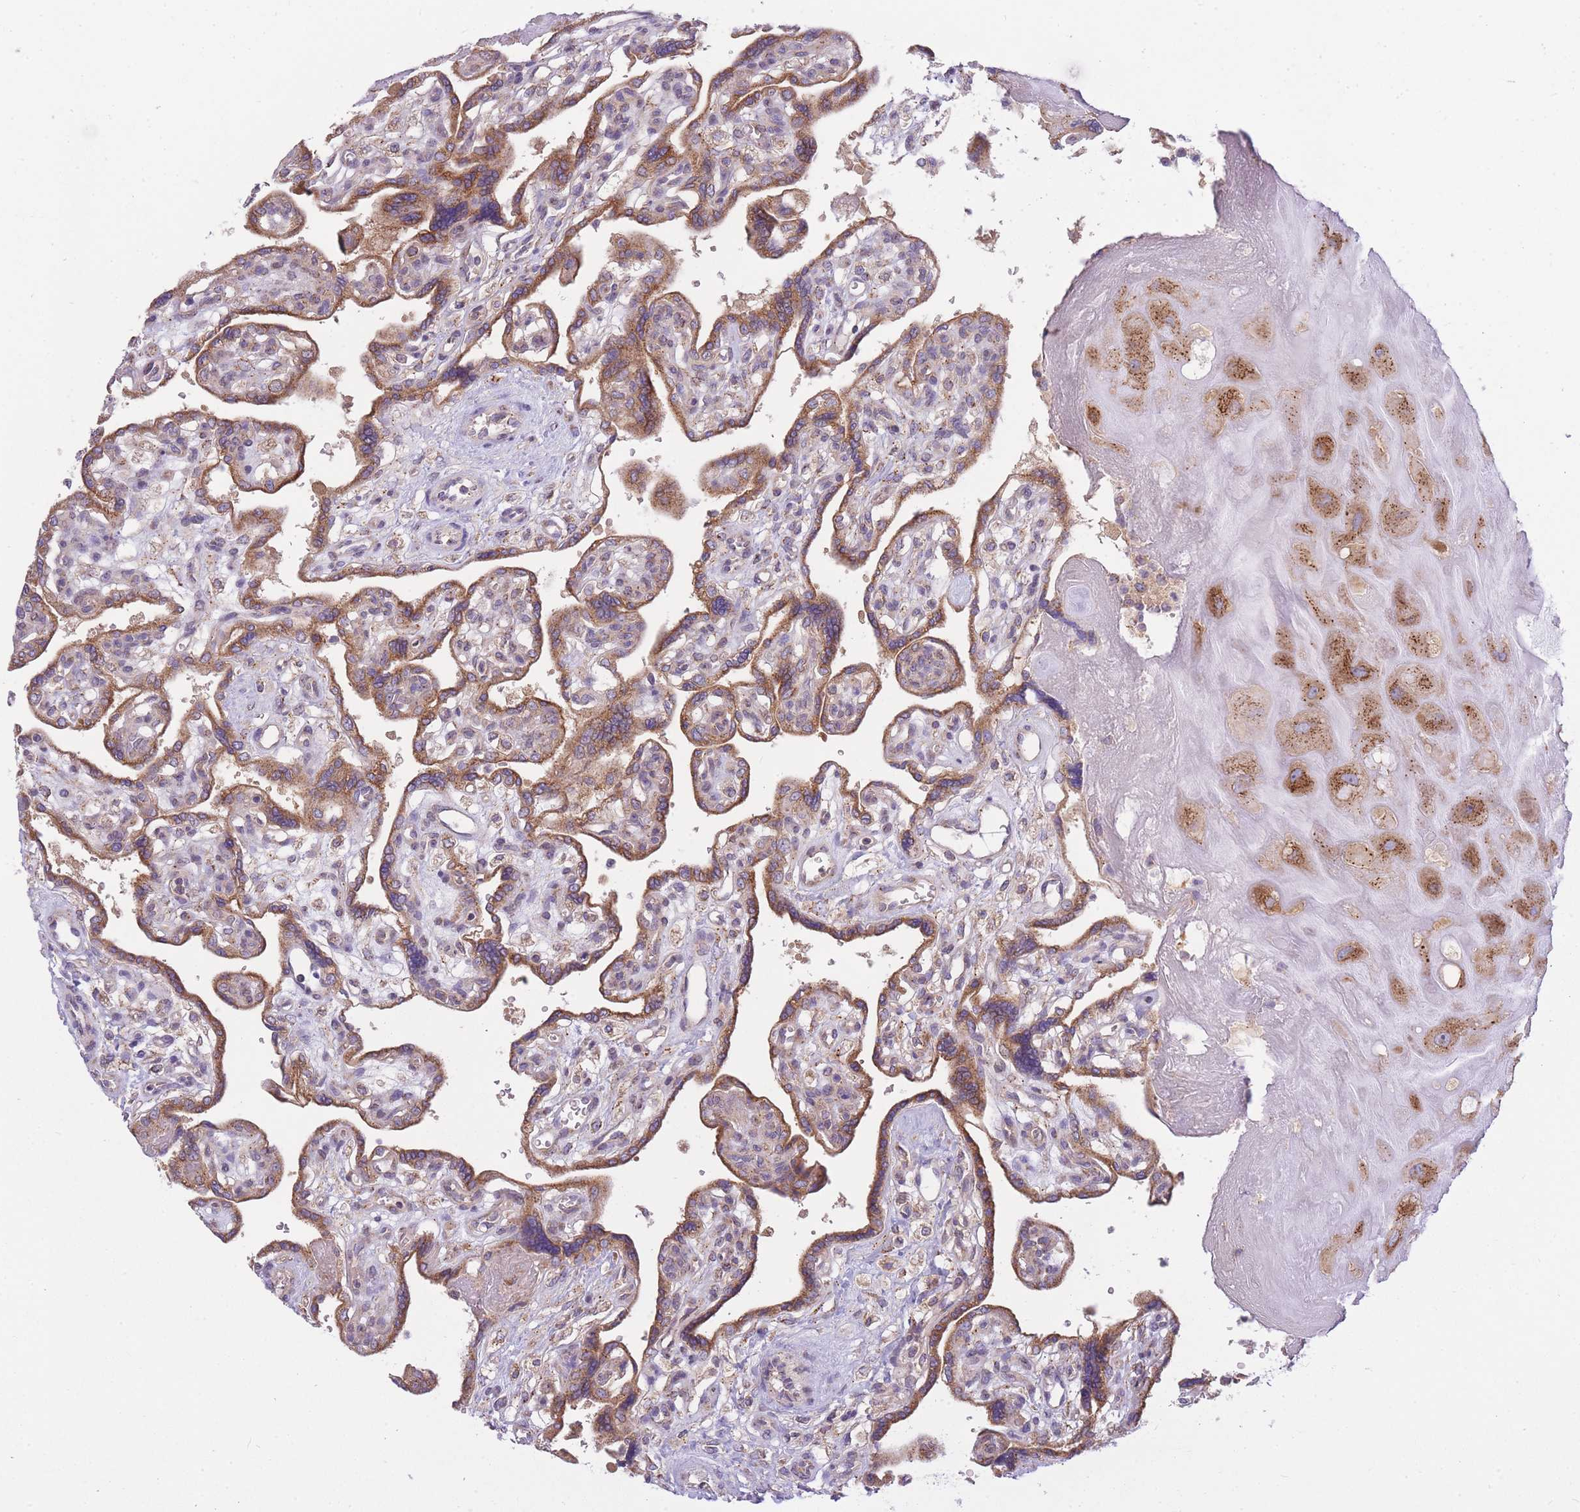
{"staining": {"intensity": "moderate", "quantity": ">75%", "location": "cytoplasmic/membranous"}, "tissue": "placenta", "cell_type": "Decidual cells", "image_type": "normal", "snomed": [{"axis": "morphology", "description": "Normal tissue, NOS"}, {"axis": "topography", "description": "Placenta"}], "caption": "An image of placenta stained for a protein displays moderate cytoplasmic/membranous brown staining in decidual cells.", "gene": "COPG1", "patient": {"sex": "female", "age": 39}}